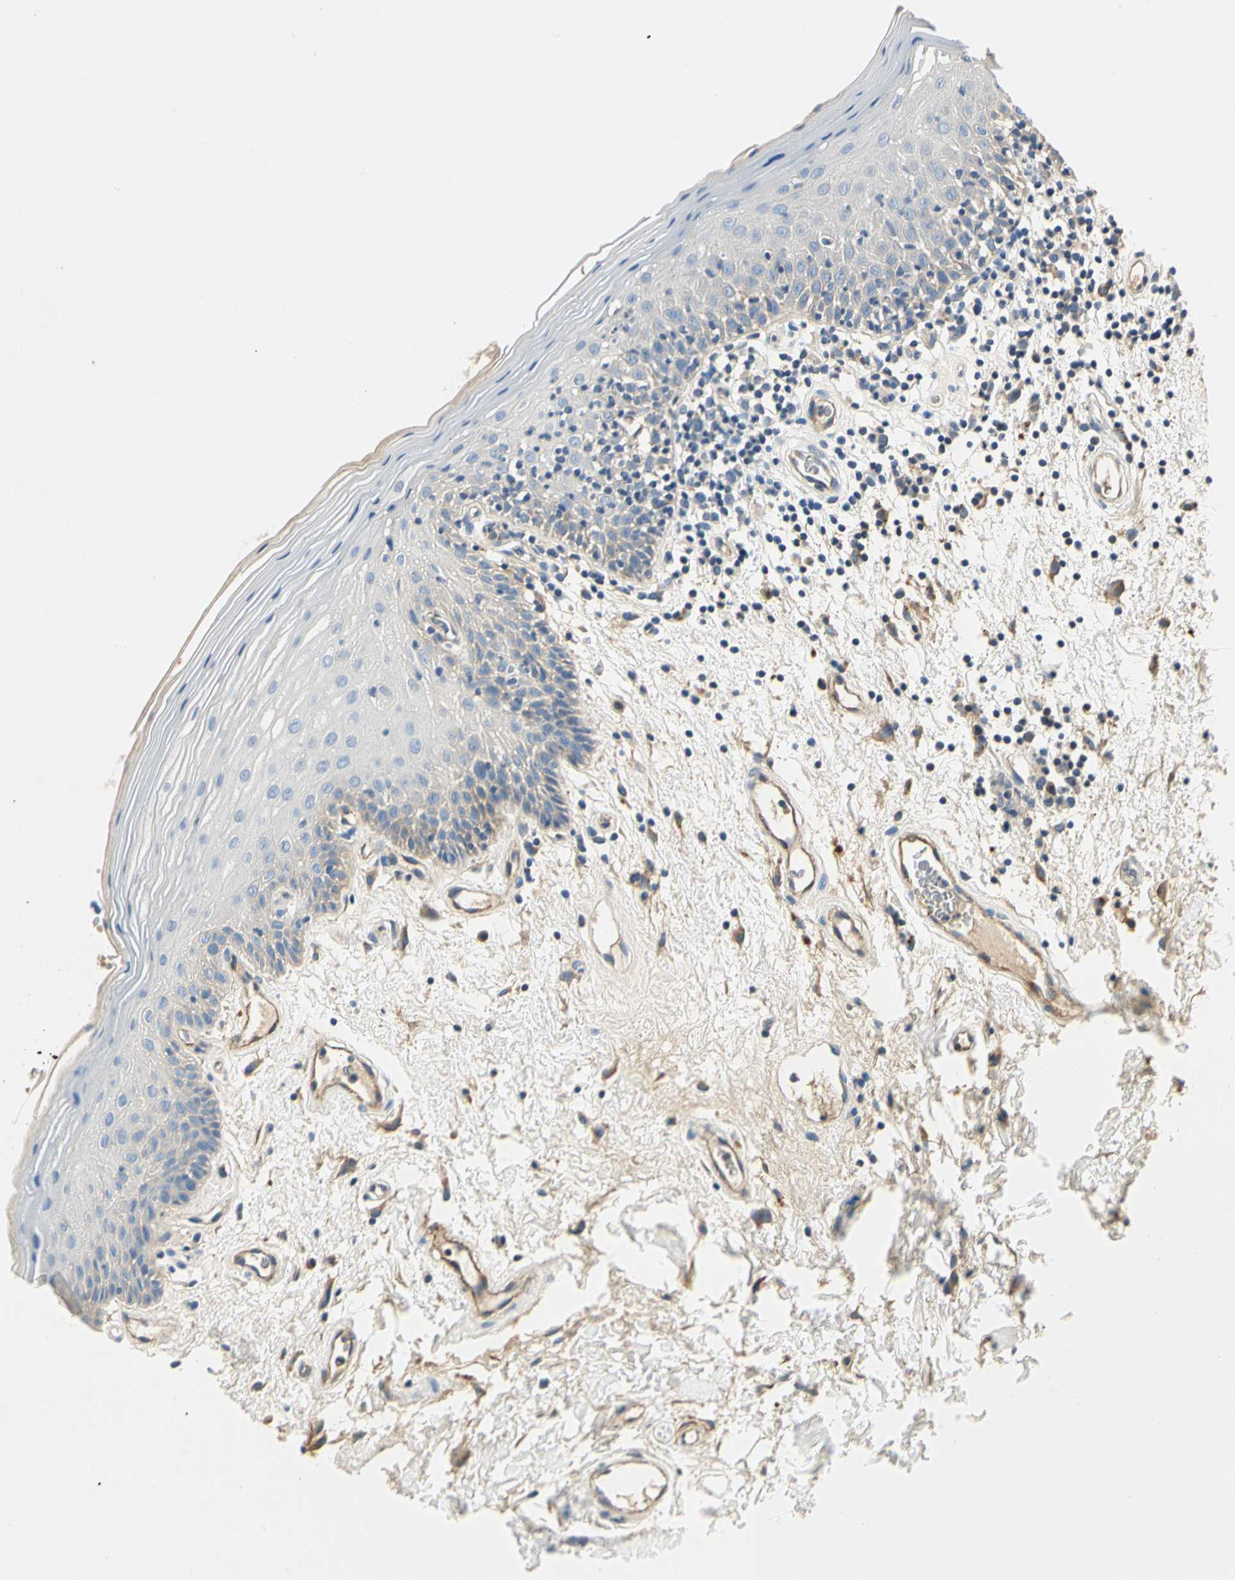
{"staining": {"intensity": "weak", "quantity": "<25%", "location": "cytoplasmic/membranous"}, "tissue": "oral mucosa", "cell_type": "Squamous epithelial cells", "image_type": "normal", "snomed": [{"axis": "morphology", "description": "Normal tissue, NOS"}, {"axis": "morphology", "description": "Squamous cell carcinoma, NOS"}, {"axis": "topography", "description": "Skeletal muscle"}, {"axis": "topography", "description": "Oral tissue"}, {"axis": "topography", "description": "Head-Neck"}], "caption": "Histopathology image shows no significant protein staining in squamous epithelial cells of unremarkable oral mucosa.", "gene": "TGFBR3", "patient": {"sex": "male", "age": 71}}